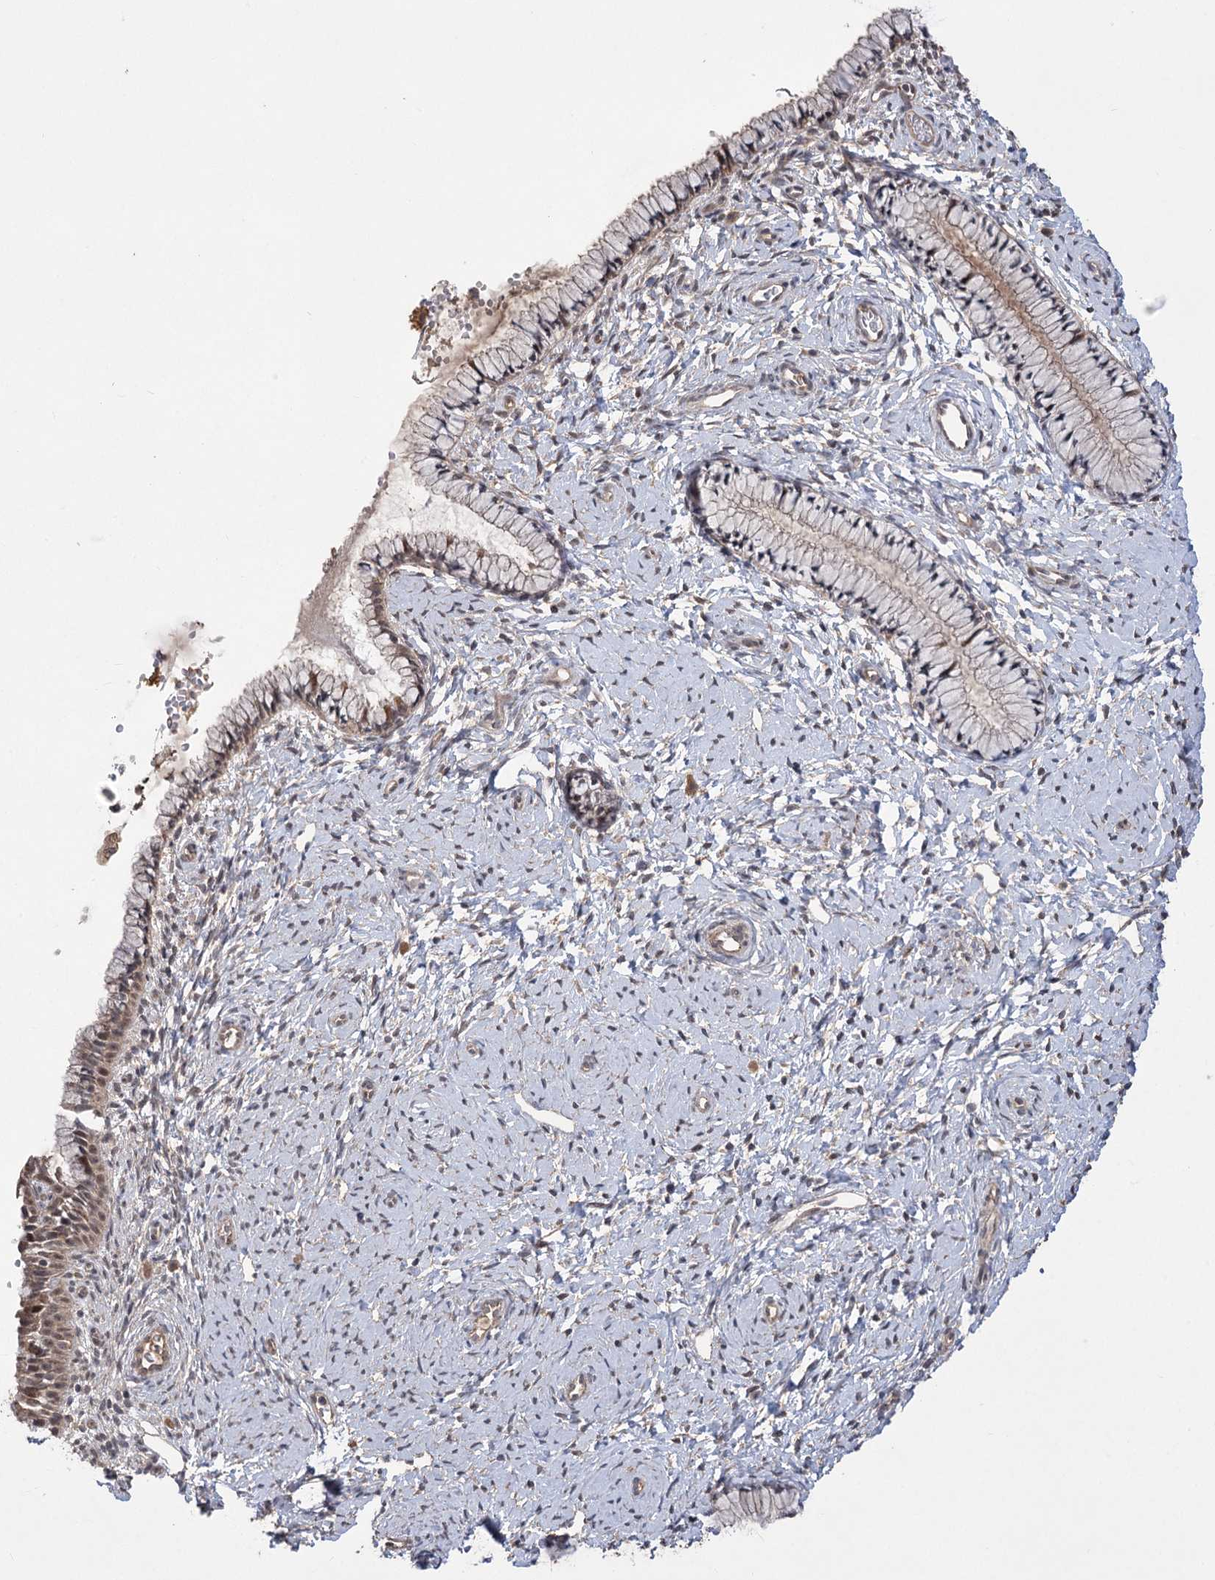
{"staining": {"intensity": "moderate", "quantity": "25%-75%", "location": "cytoplasmic/membranous,nuclear"}, "tissue": "cervix", "cell_type": "Glandular cells", "image_type": "normal", "snomed": [{"axis": "morphology", "description": "Normal tissue, NOS"}, {"axis": "topography", "description": "Cervix"}], "caption": "This photomicrograph demonstrates unremarkable cervix stained with immunohistochemistry (IHC) to label a protein in brown. The cytoplasmic/membranous,nuclear of glandular cells show moderate positivity for the protein. Nuclei are counter-stained blue.", "gene": "TENM2", "patient": {"sex": "female", "age": 33}}